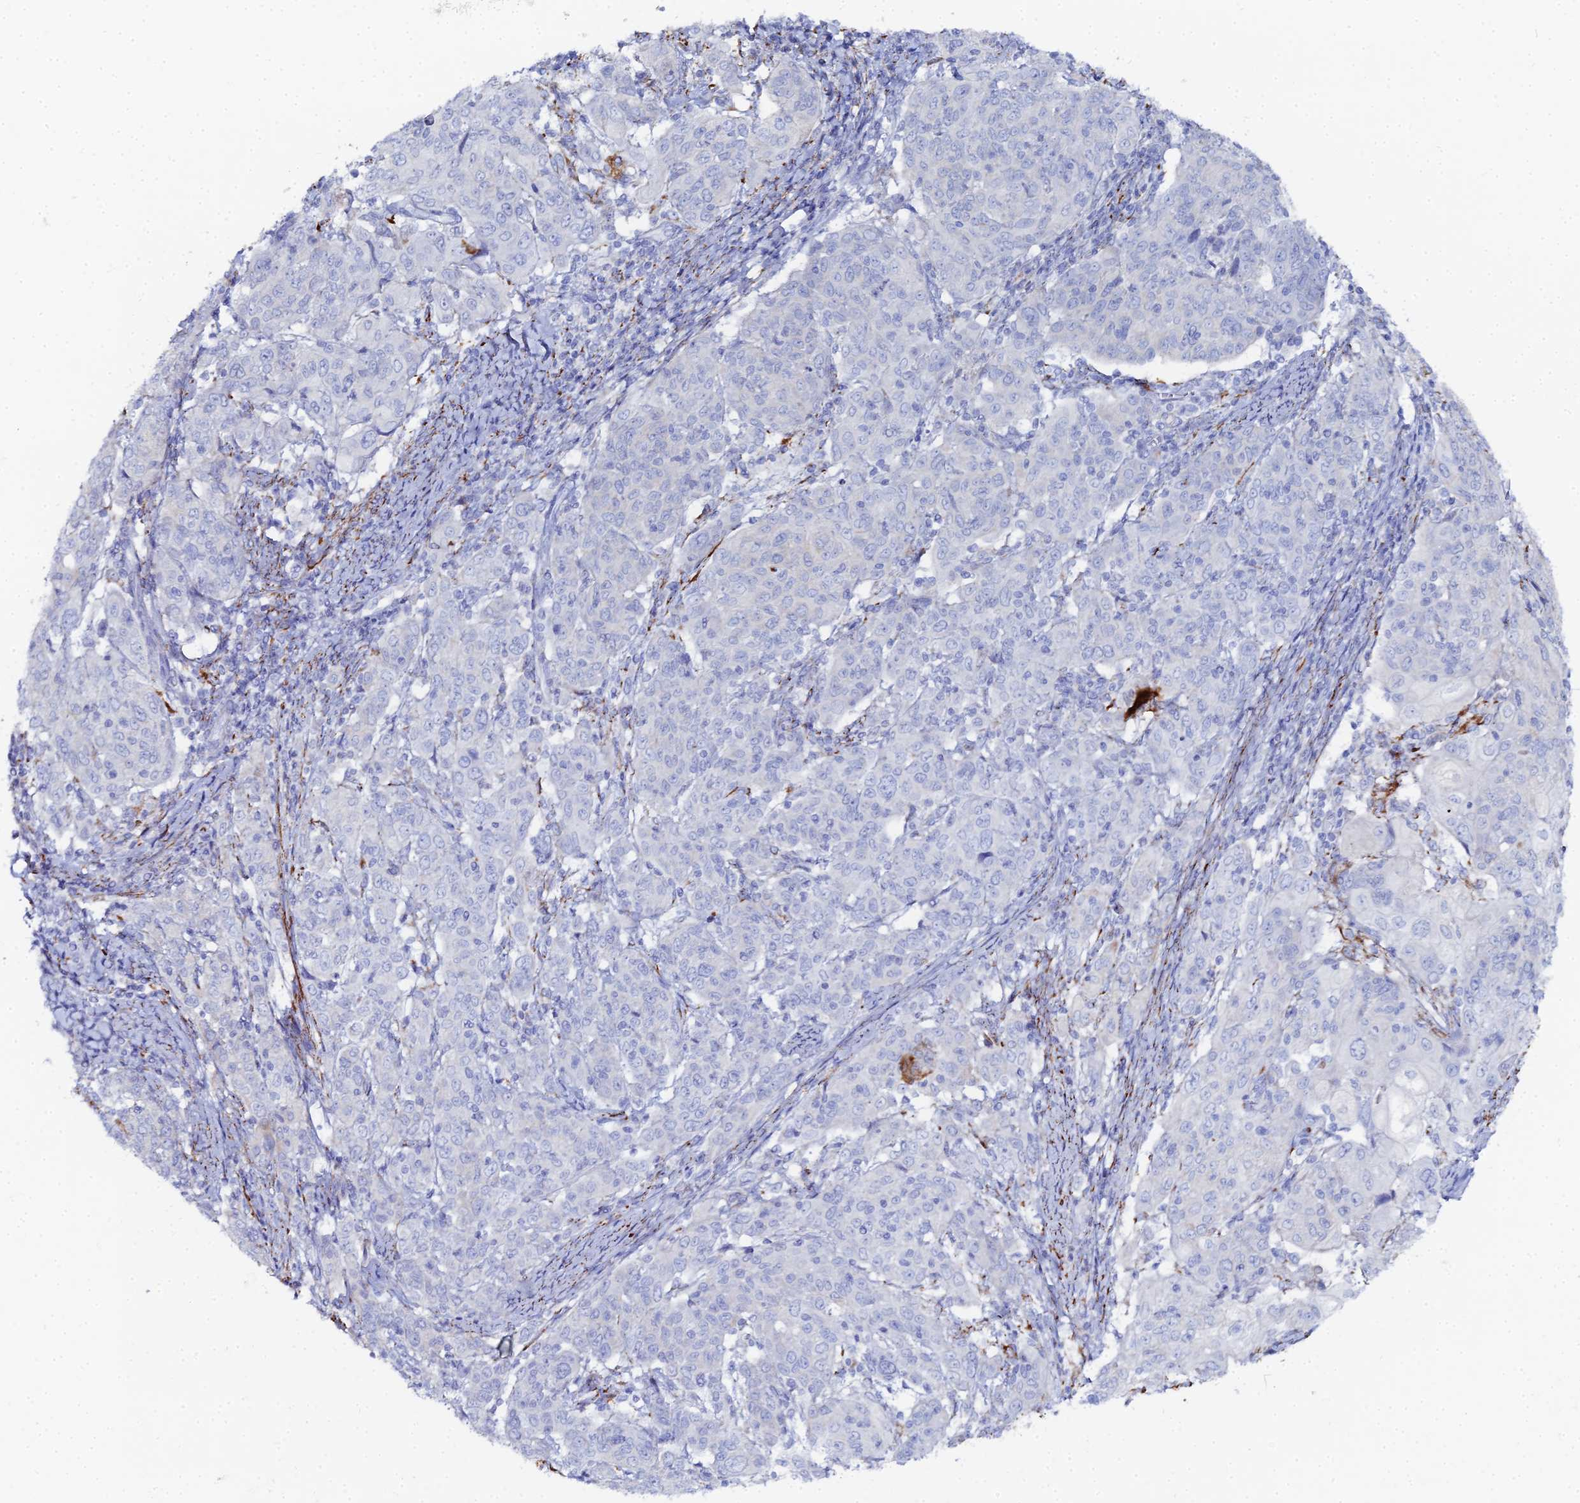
{"staining": {"intensity": "negative", "quantity": "none", "location": "none"}, "tissue": "cervical cancer", "cell_type": "Tumor cells", "image_type": "cancer", "snomed": [{"axis": "morphology", "description": "Squamous cell carcinoma, NOS"}, {"axis": "topography", "description": "Cervix"}], "caption": "Immunohistochemical staining of cervical cancer (squamous cell carcinoma) reveals no significant positivity in tumor cells. The staining was performed using DAB to visualize the protein expression in brown, while the nuclei were stained in blue with hematoxylin (Magnification: 20x).", "gene": "DHX34", "patient": {"sex": "female", "age": 67}}